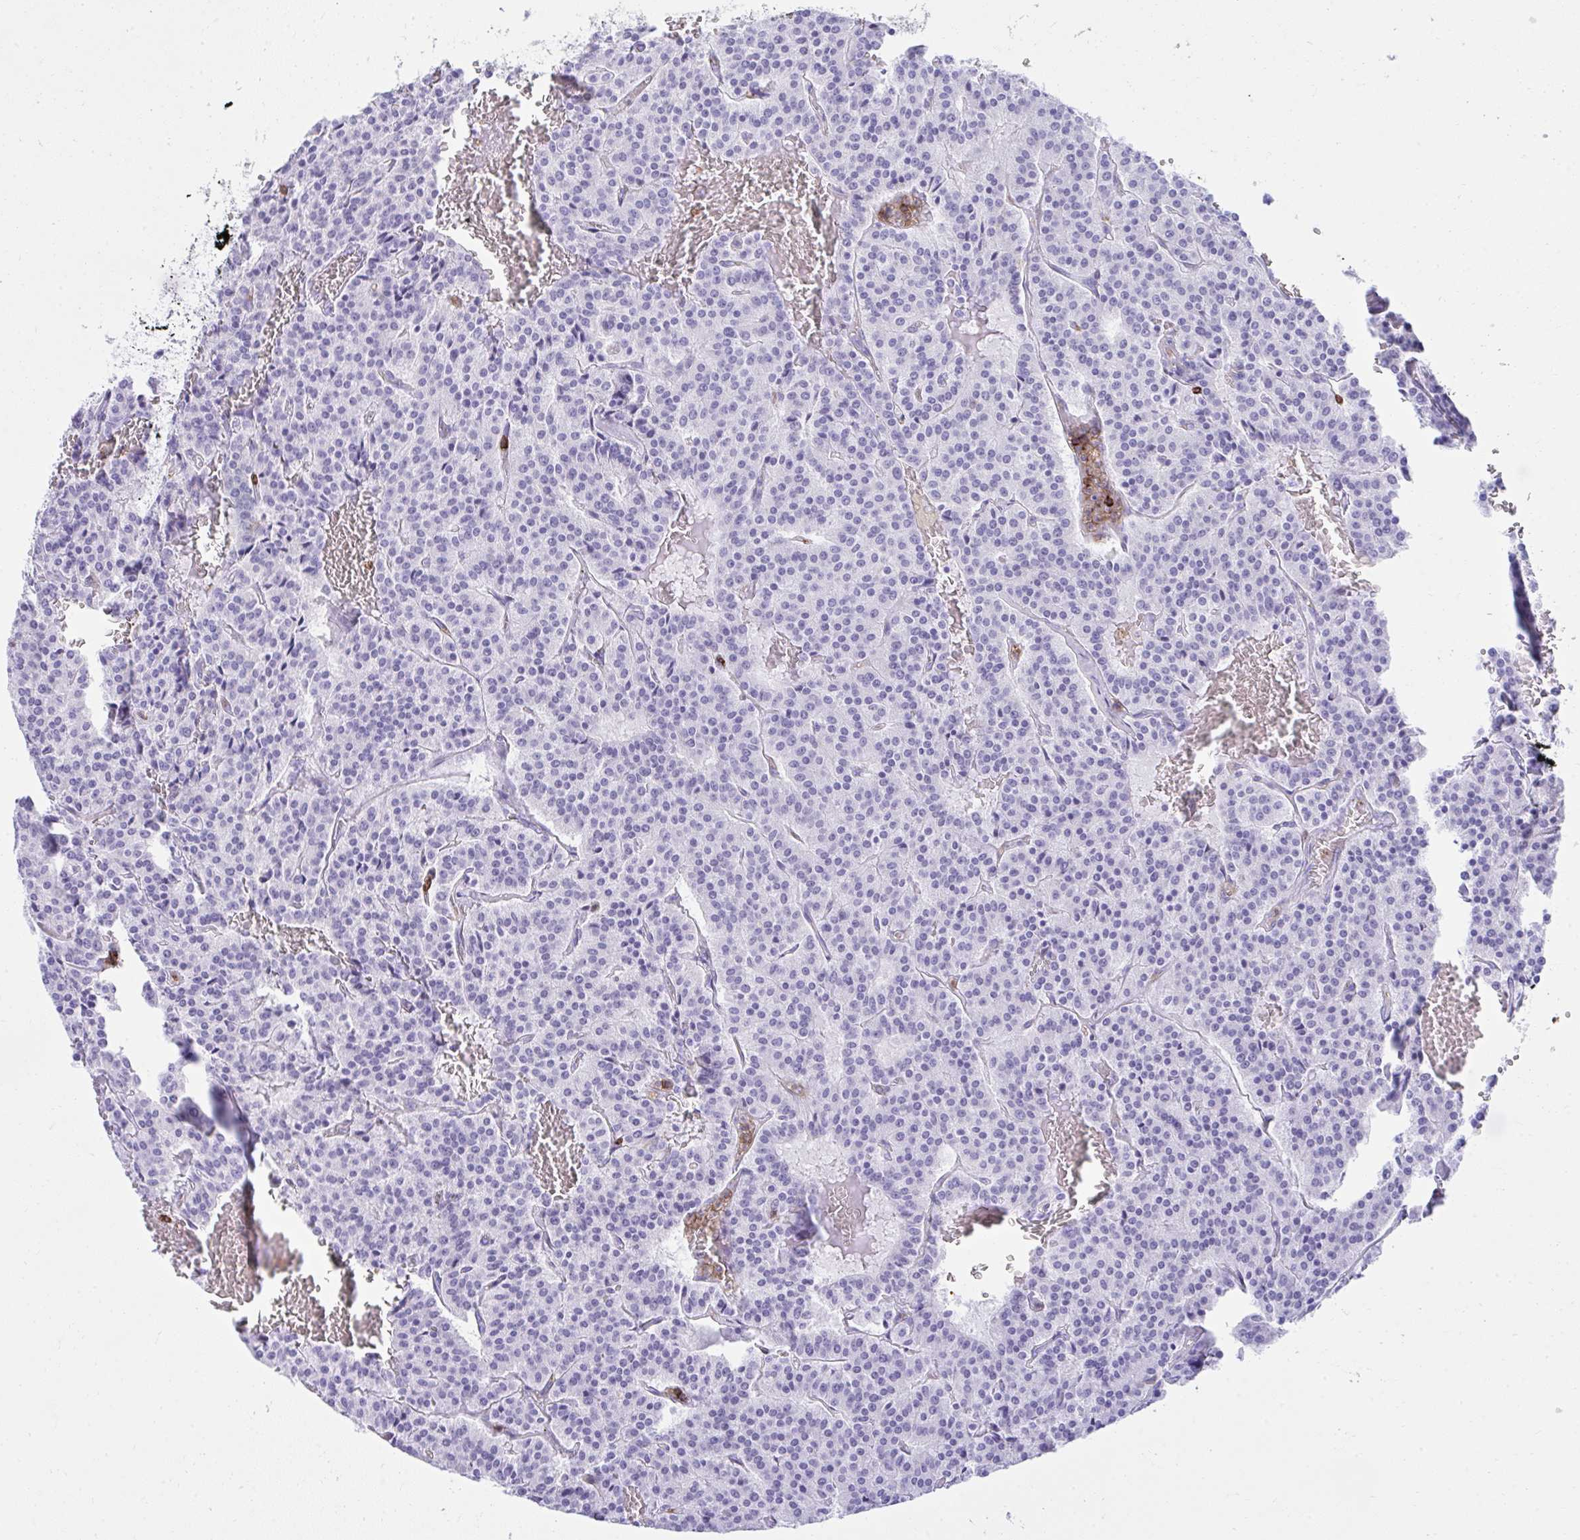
{"staining": {"intensity": "negative", "quantity": "none", "location": "none"}, "tissue": "carcinoid", "cell_type": "Tumor cells", "image_type": "cancer", "snomed": [{"axis": "morphology", "description": "Carcinoid, malignant, NOS"}, {"axis": "topography", "description": "Lung"}], "caption": "This histopathology image is of carcinoid stained with immunohistochemistry (IHC) to label a protein in brown with the nuclei are counter-stained blue. There is no positivity in tumor cells. The staining was performed using DAB to visualize the protein expression in brown, while the nuclei were stained in blue with hematoxylin (Magnification: 20x).", "gene": "SPN", "patient": {"sex": "male", "age": 70}}